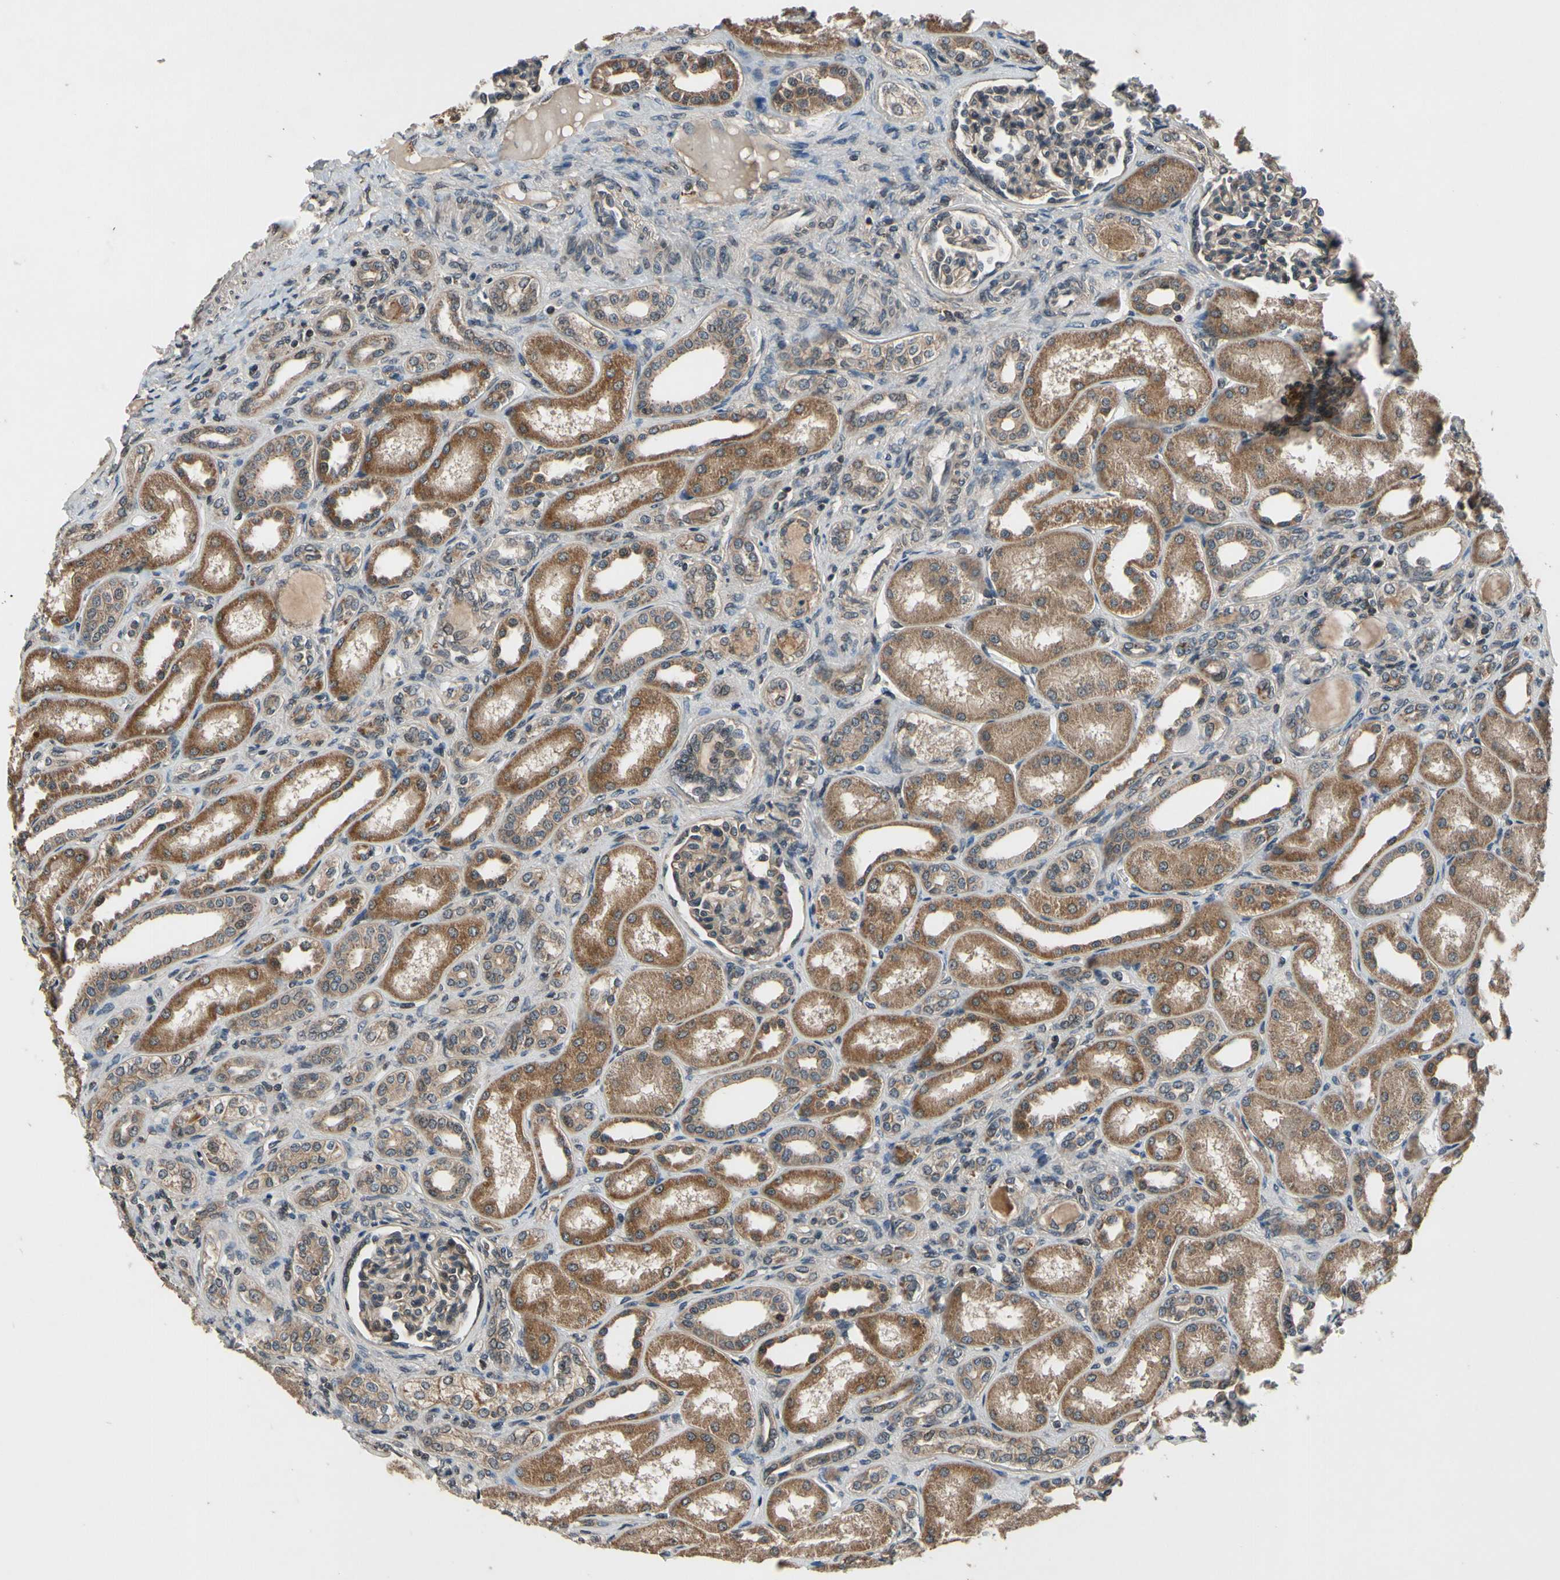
{"staining": {"intensity": "weak", "quantity": ">75%", "location": "cytoplasmic/membranous"}, "tissue": "kidney", "cell_type": "Cells in glomeruli", "image_type": "normal", "snomed": [{"axis": "morphology", "description": "Normal tissue, NOS"}, {"axis": "topography", "description": "Kidney"}], "caption": "The histopathology image shows staining of benign kidney, revealing weak cytoplasmic/membranous protein expression (brown color) within cells in glomeruli. The staining is performed using DAB brown chromogen to label protein expression. The nuclei are counter-stained blue using hematoxylin.", "gene": "MBTPS2", "patient": {"sex": "male", "age": 7}}